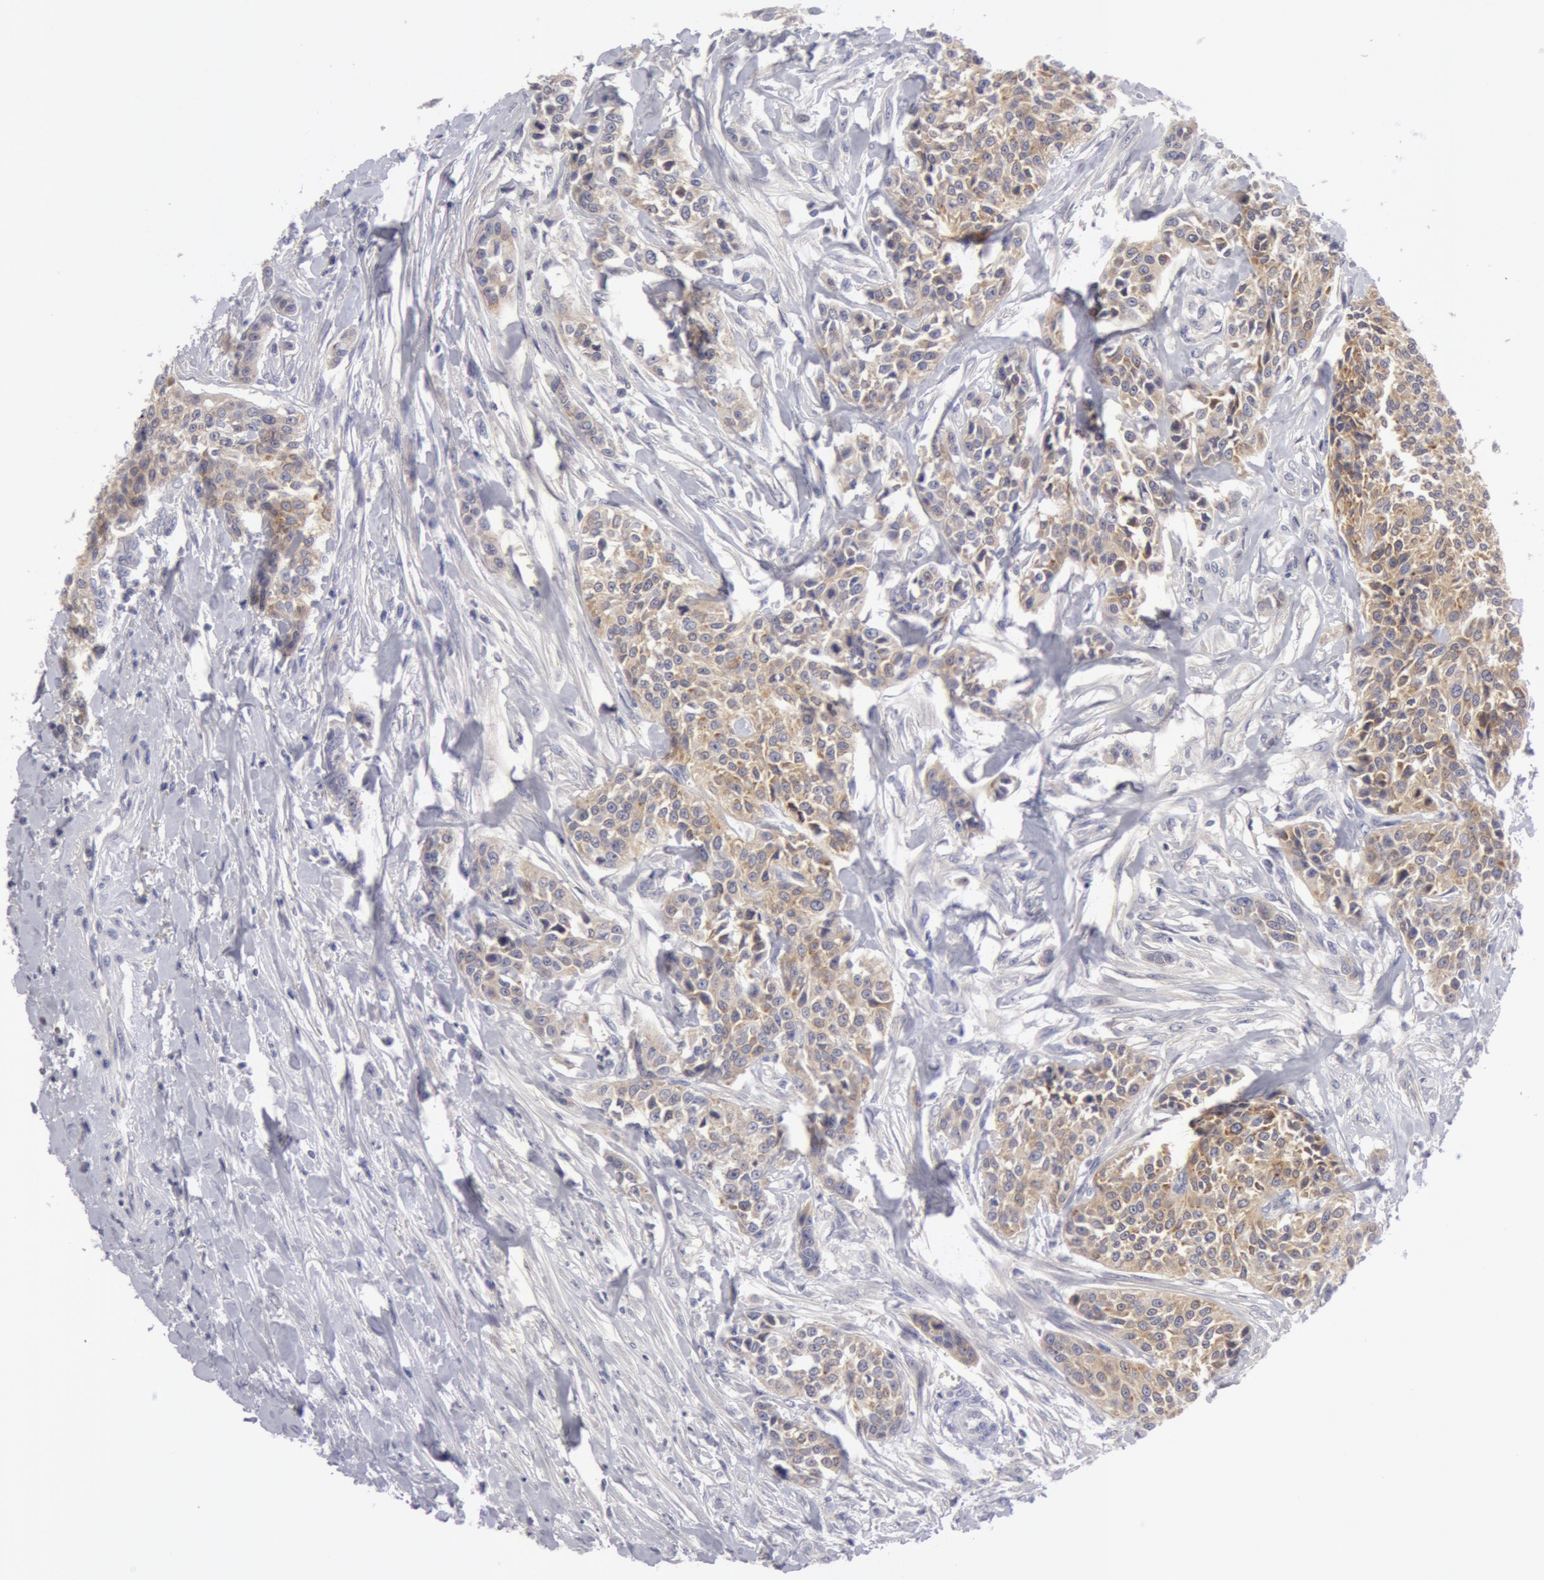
{"staining": {"intensity": "moderate", "quantity": ">75%", "location": "cytoplasmic/membranous"}, "tissue": "urothelial cancer", "cell_type": "Tumor cells", "image_type": "cancer", "snomed": [{"axis": "morphology", "description": "Urothelial carcinoma, High grade"}, {"axis": "topography", "description": "Urinary bladder"}], "caption": "Human urothelial carcinoma (high-grade) stained for a protein (brown) demonstrates moderate cytoplasmic/membranous positive staining in approximately >75% of tumor cells.", "gene": "NLGN4X", "patient": {"sex": "male", "age": 56}}